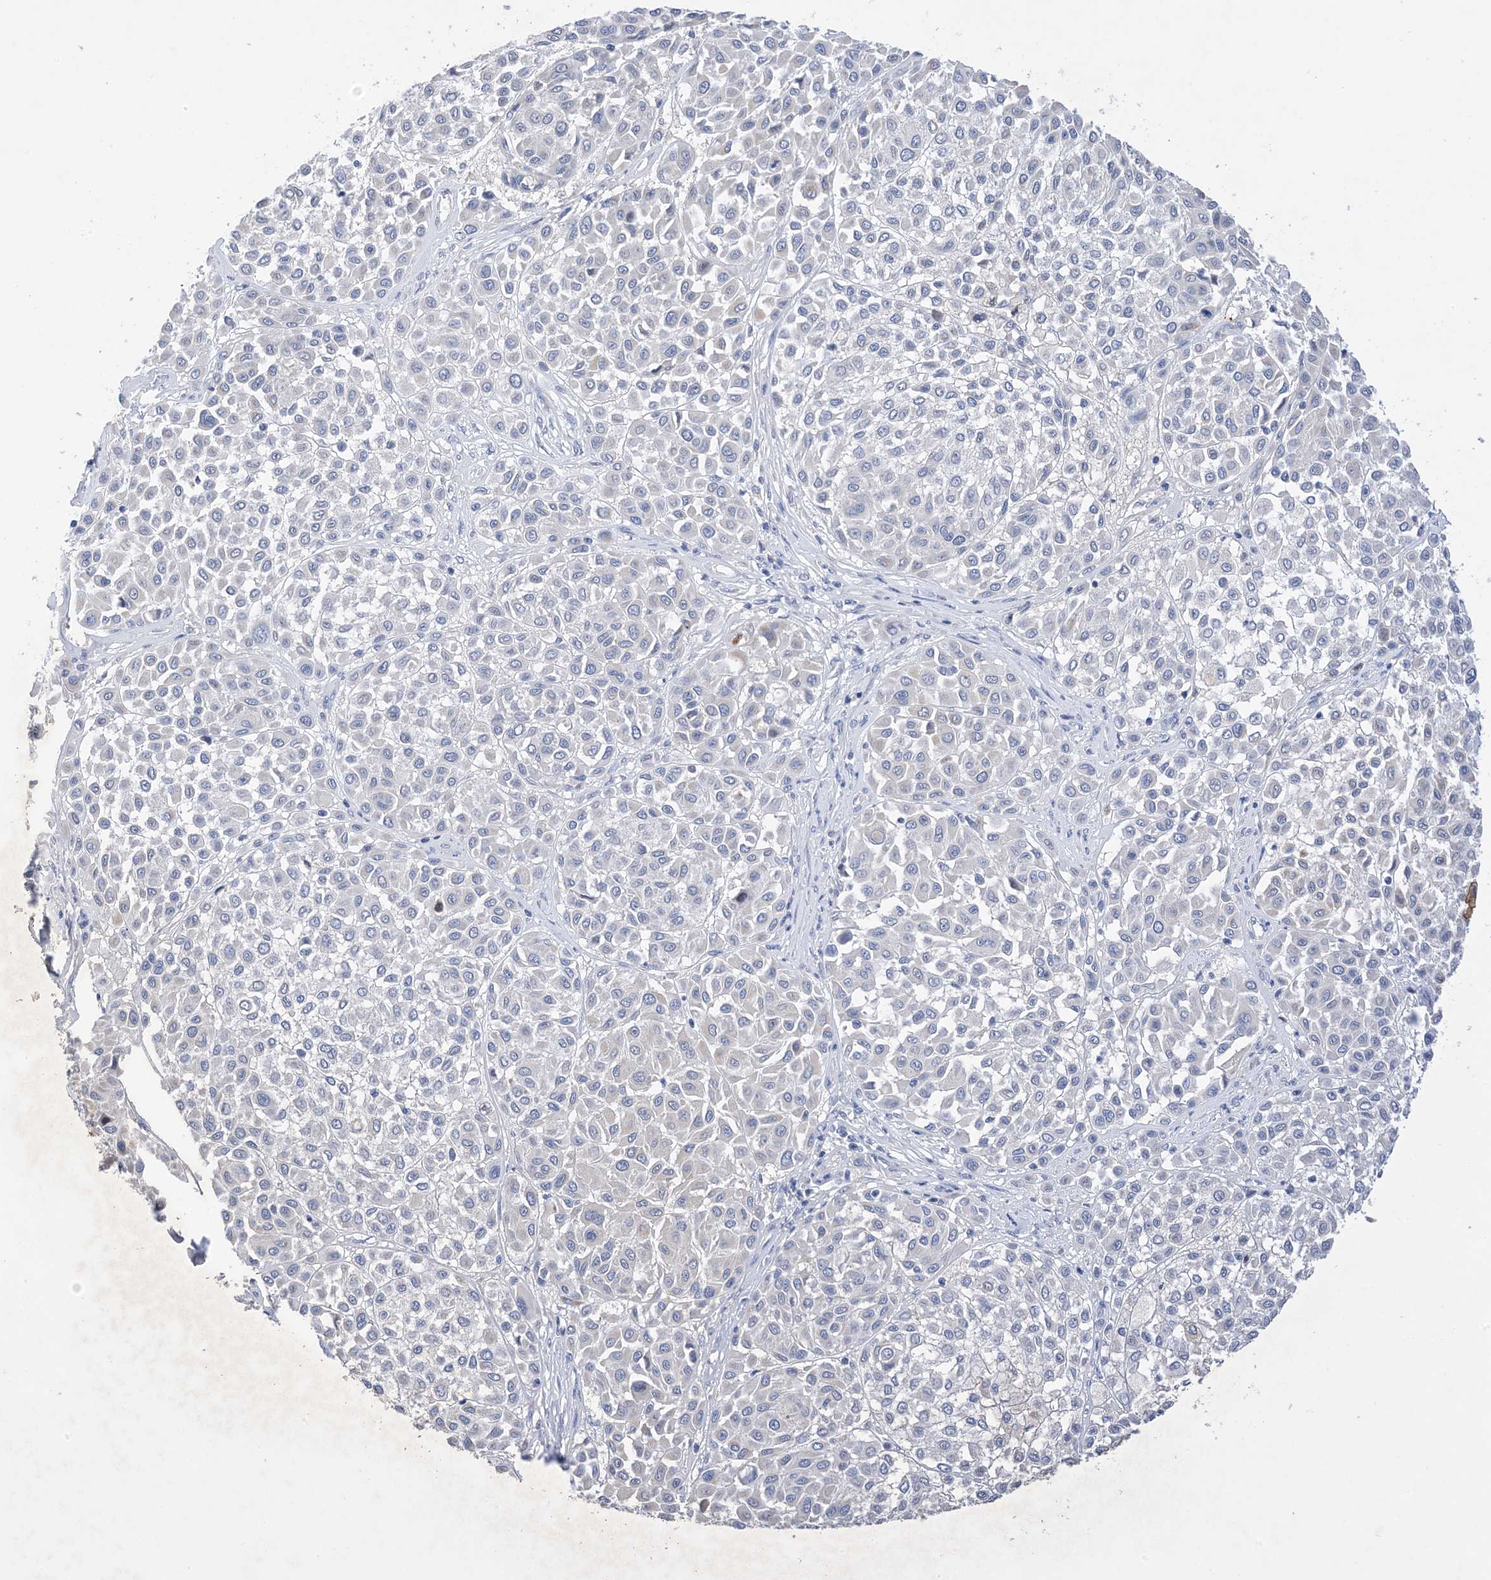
{"staining": {"intensity": "negative", "quantity": "none", "location": "none"}, "tissue": "melanoma", "cell_type": "Tumor cells", "image_type": "cancer", "snomed": [{"axis": "morphology", "description": "Malignant melanoma, Metastatic site"}, {"axis": "topography", "description": "Soft tissue"}], "caption": "Tumor cells are negative for brown protein staining in melanoma.", "gene": "PLK4", "patient": {"sex": "male", "age": 41}}